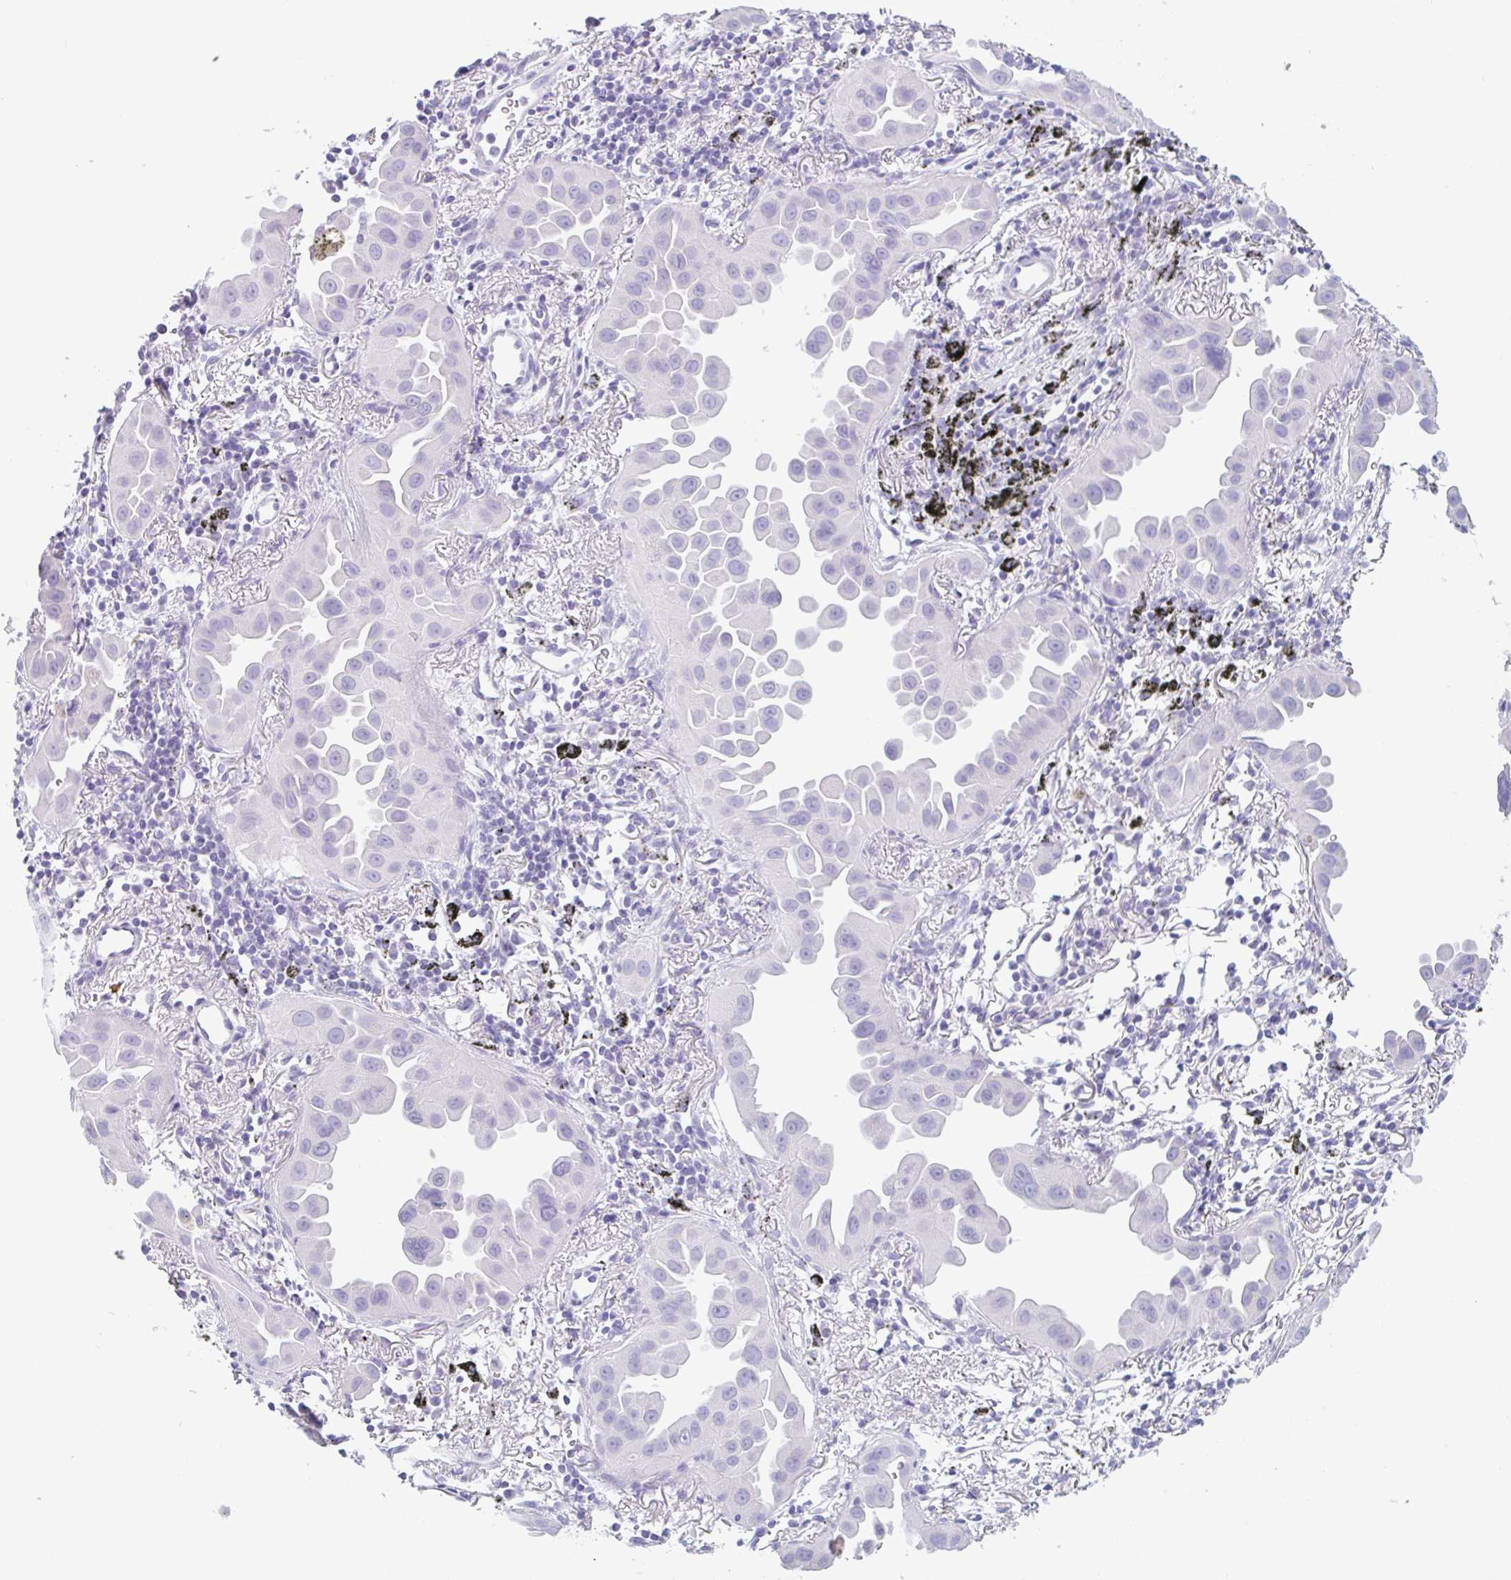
{"staining": {"intensity": "negative", "quantity": "none", "location": "none"}, "tissue": "lung cancer", "cell_type": "Tumor cells", "image_type": "cancer", "snomed": [{"axis": "morphology", "description": "Adenocarcinoma, NOS"}, {"axis": "topography", "description": "Lung"}], "caption": "IHC photomicrograph of neoplastic tissue: lung adenocarcinoma stained with DAB (3,3'-diaminobenzidine) displays no significant protein expression in tumor cells.", "gene": "CTSE", "patient": {"sex": "male", "age": 68}}